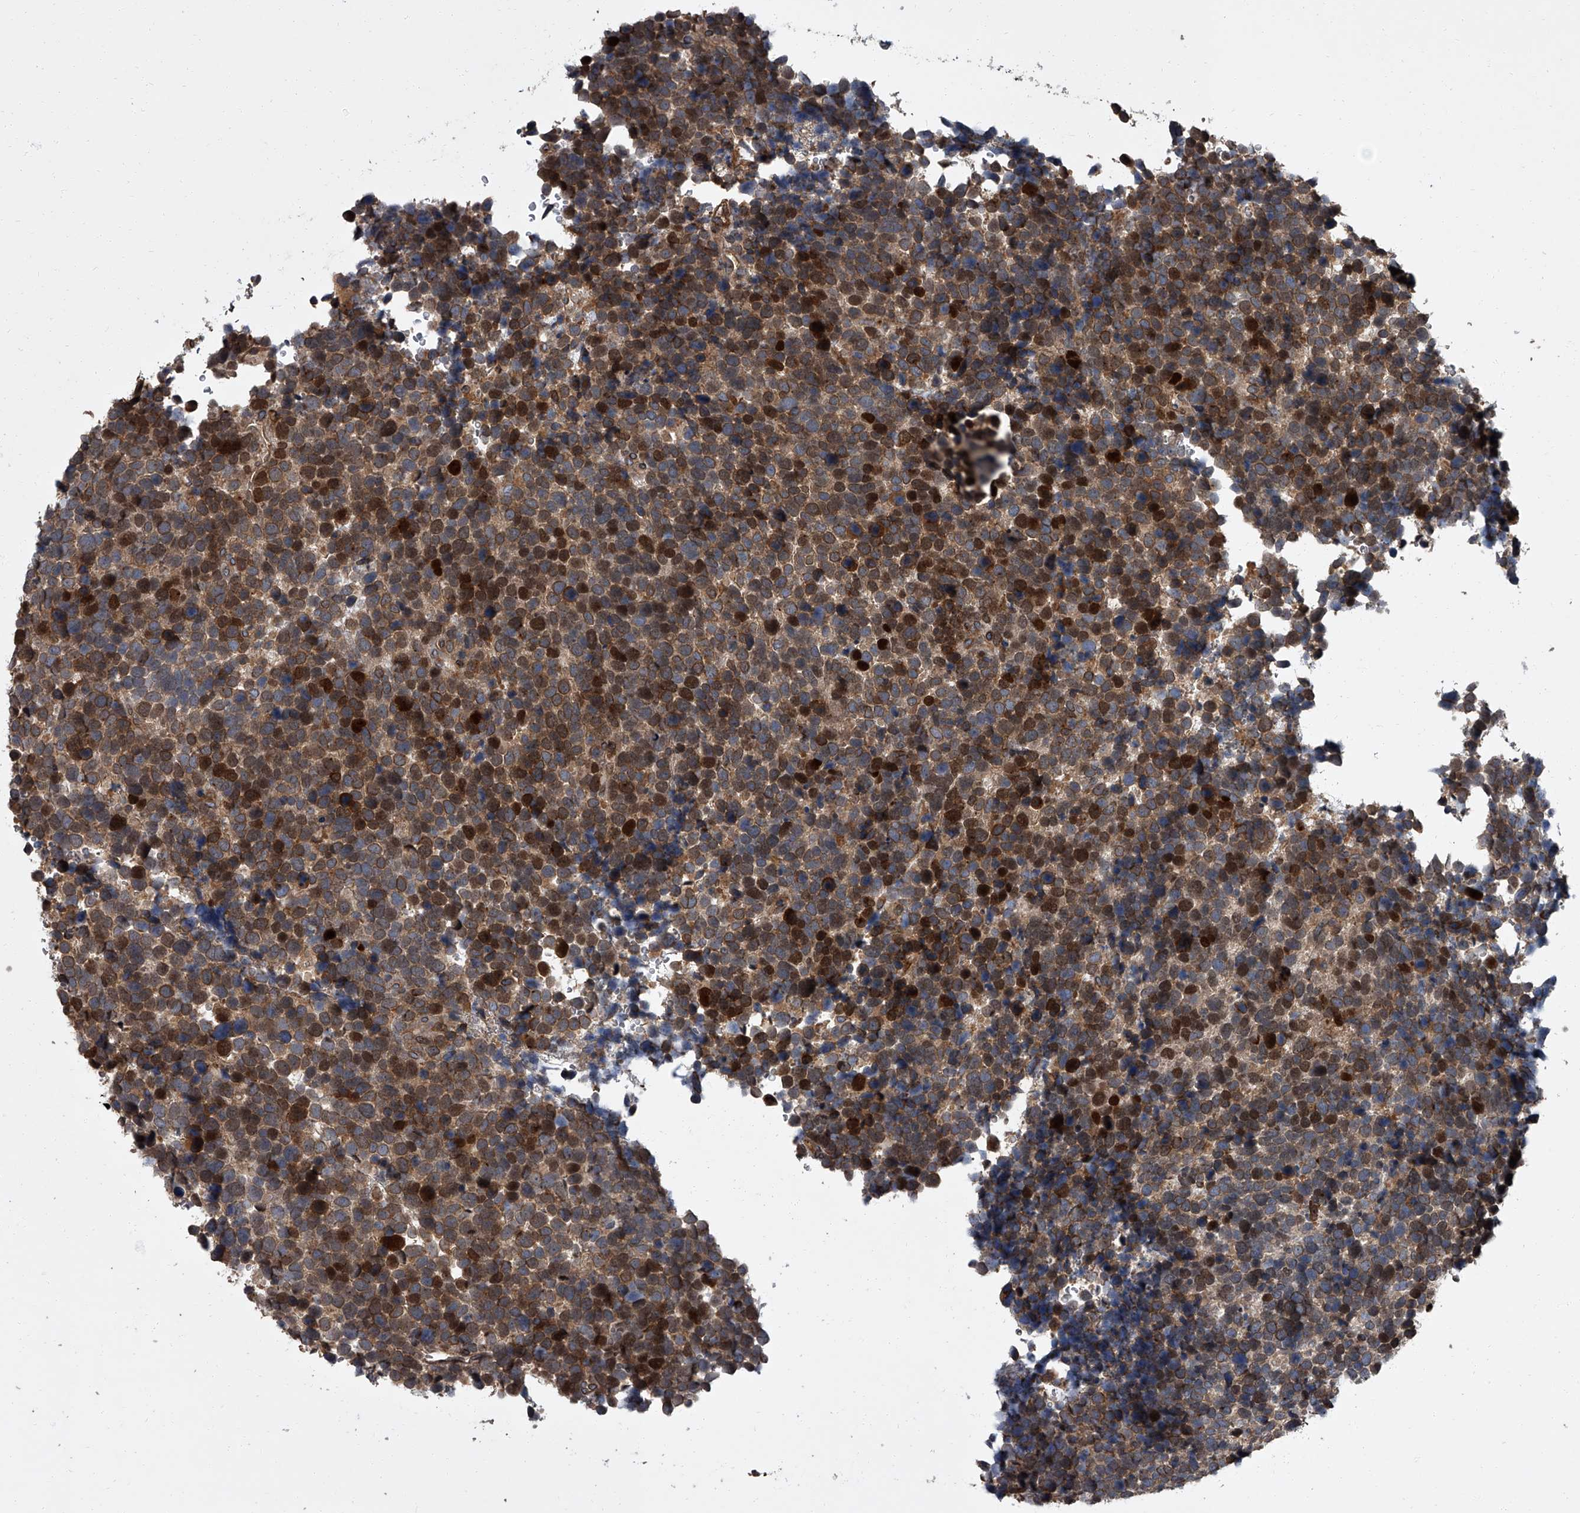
{"staining": {"intensity": "strong", "quantity": "25%-75%", "location": "cytoplasmic/membranous,nuclear"}, "tissue": "urothelial cancer", "cell_type": "Tumor cells", "image_type": "cancer", "snomed": [{"axis": "morphology", "description": "Urothelial carcinoma, High grade"}, {"axis": "topography", "description": "Urinary bladder"}], "caption": "Immunohistochemical staining of urothelial carcinoma (high-grade) shows strong cytoplasmic/membranous and nuclear protein positivity in about 25%-75% of tumor cells. Nuclei are stained in blue.", "gene": "LRRC8C", "patient": {"sex": "female", "age": 82}}